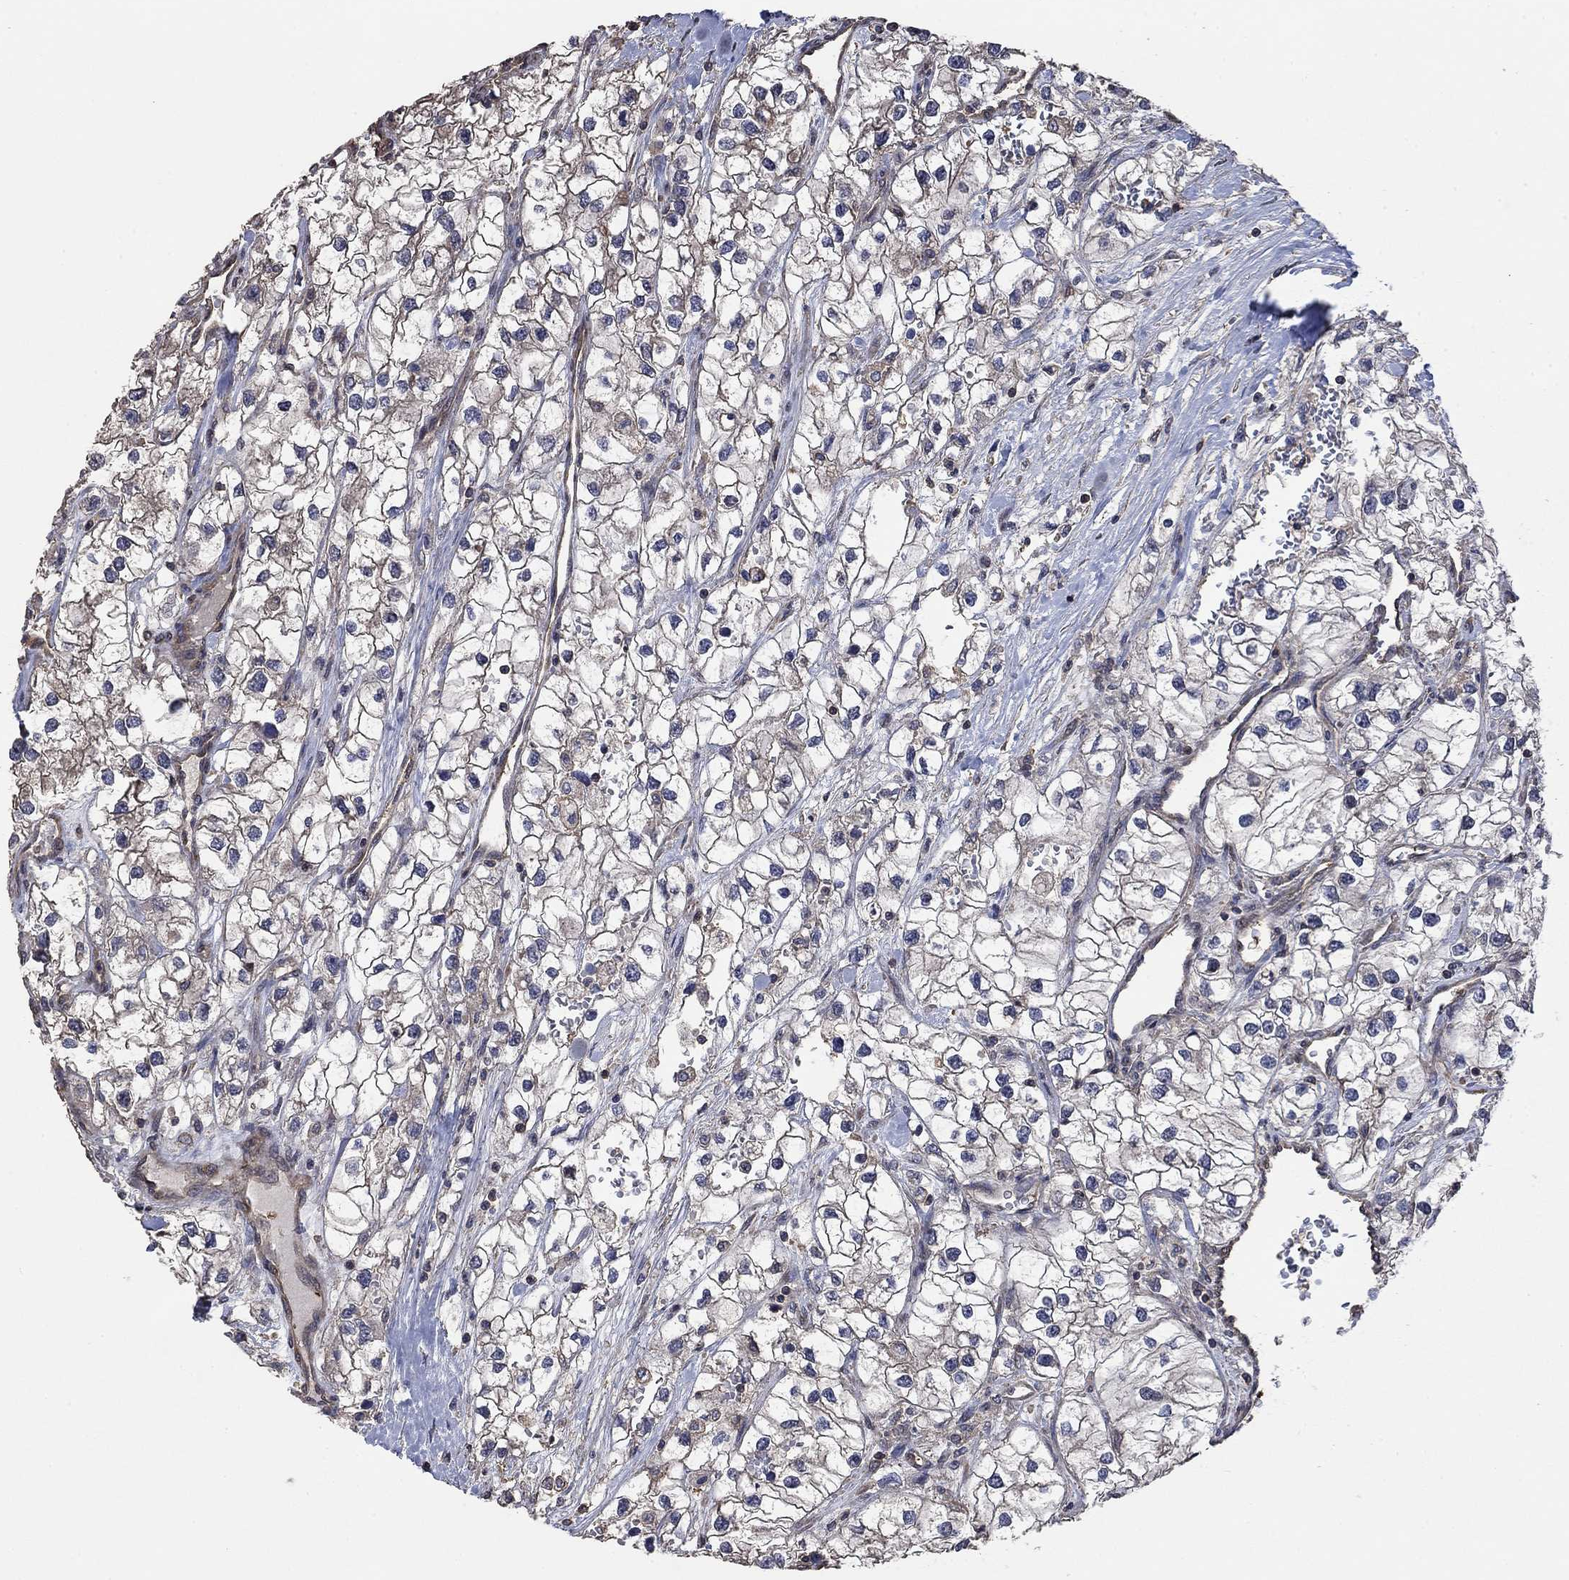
{"staining": {"intensity": "moderate", "quantity": "<25%", "location": "cytoplasmic/membranous"}, "tissue": "renal cancer", "cell_type": "Tumor cells", "image_type": "cancer", "snomed": [{"axis": "morphology", "description": "Adenocarcinoma, NOS"}, {"axis": "topography", "description": "Kidney"}], "caption": "DAB immunohistochemical staining of human renal cancer displays moderate cytoplasmic/membranous protein expression in approximately <25% of tumor cells.", "gene": "PDE3A", "patient": {"sex": "male", "age": 59}}